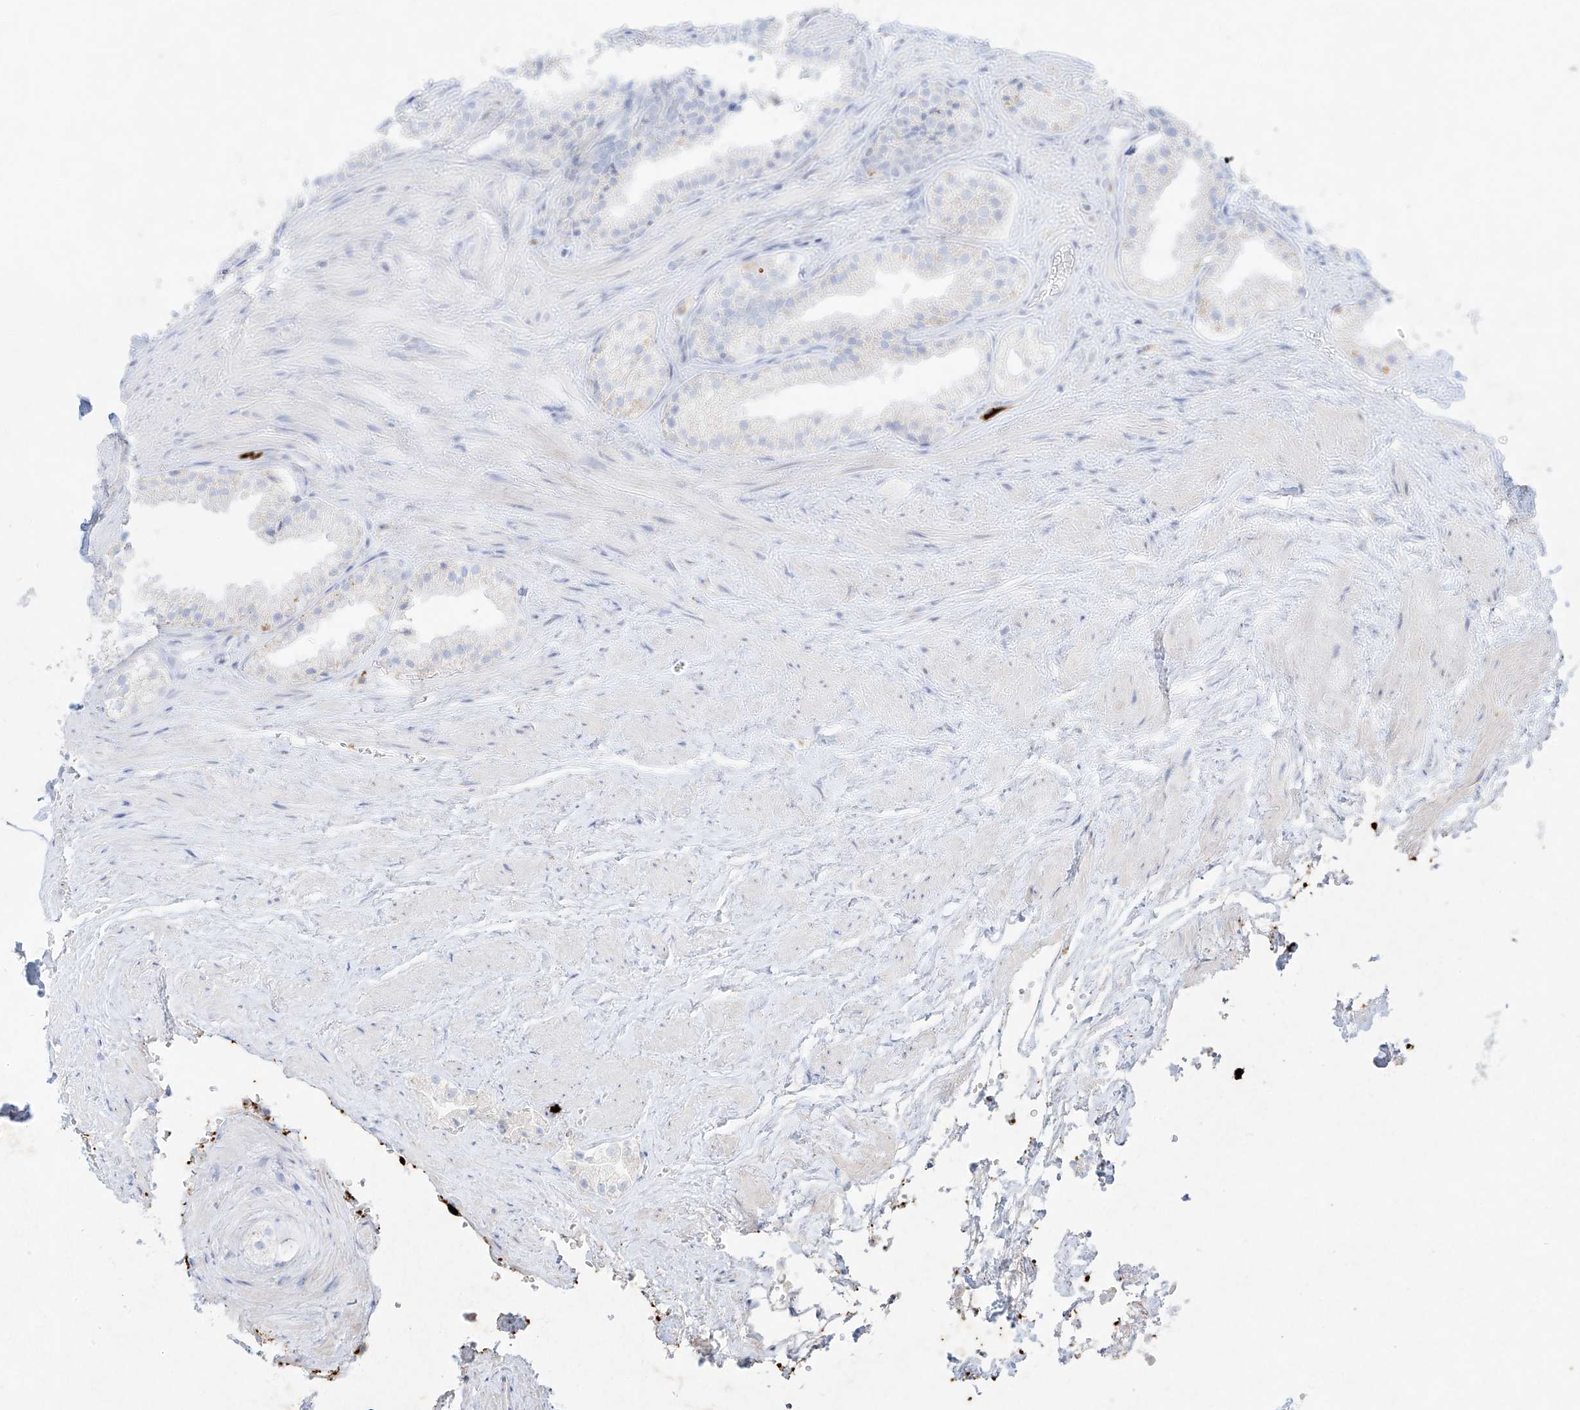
{"staining": {"intensity": "negative", "quantity": "none", "location": "none"}, "tissue": "prostate", "cell_type": "Glandular cells", "image_type": "normal", "snomed": [{"axis": "morphology", "description": "Normal tissue, NOS"}, {"axis": "topography", "description": "Prostate"}], "caption": "The photomicrograph shows no significant staining in glandular cells of prostate.", "gene": "PLEK", "patient": {"sex": "male", "age": 76}}